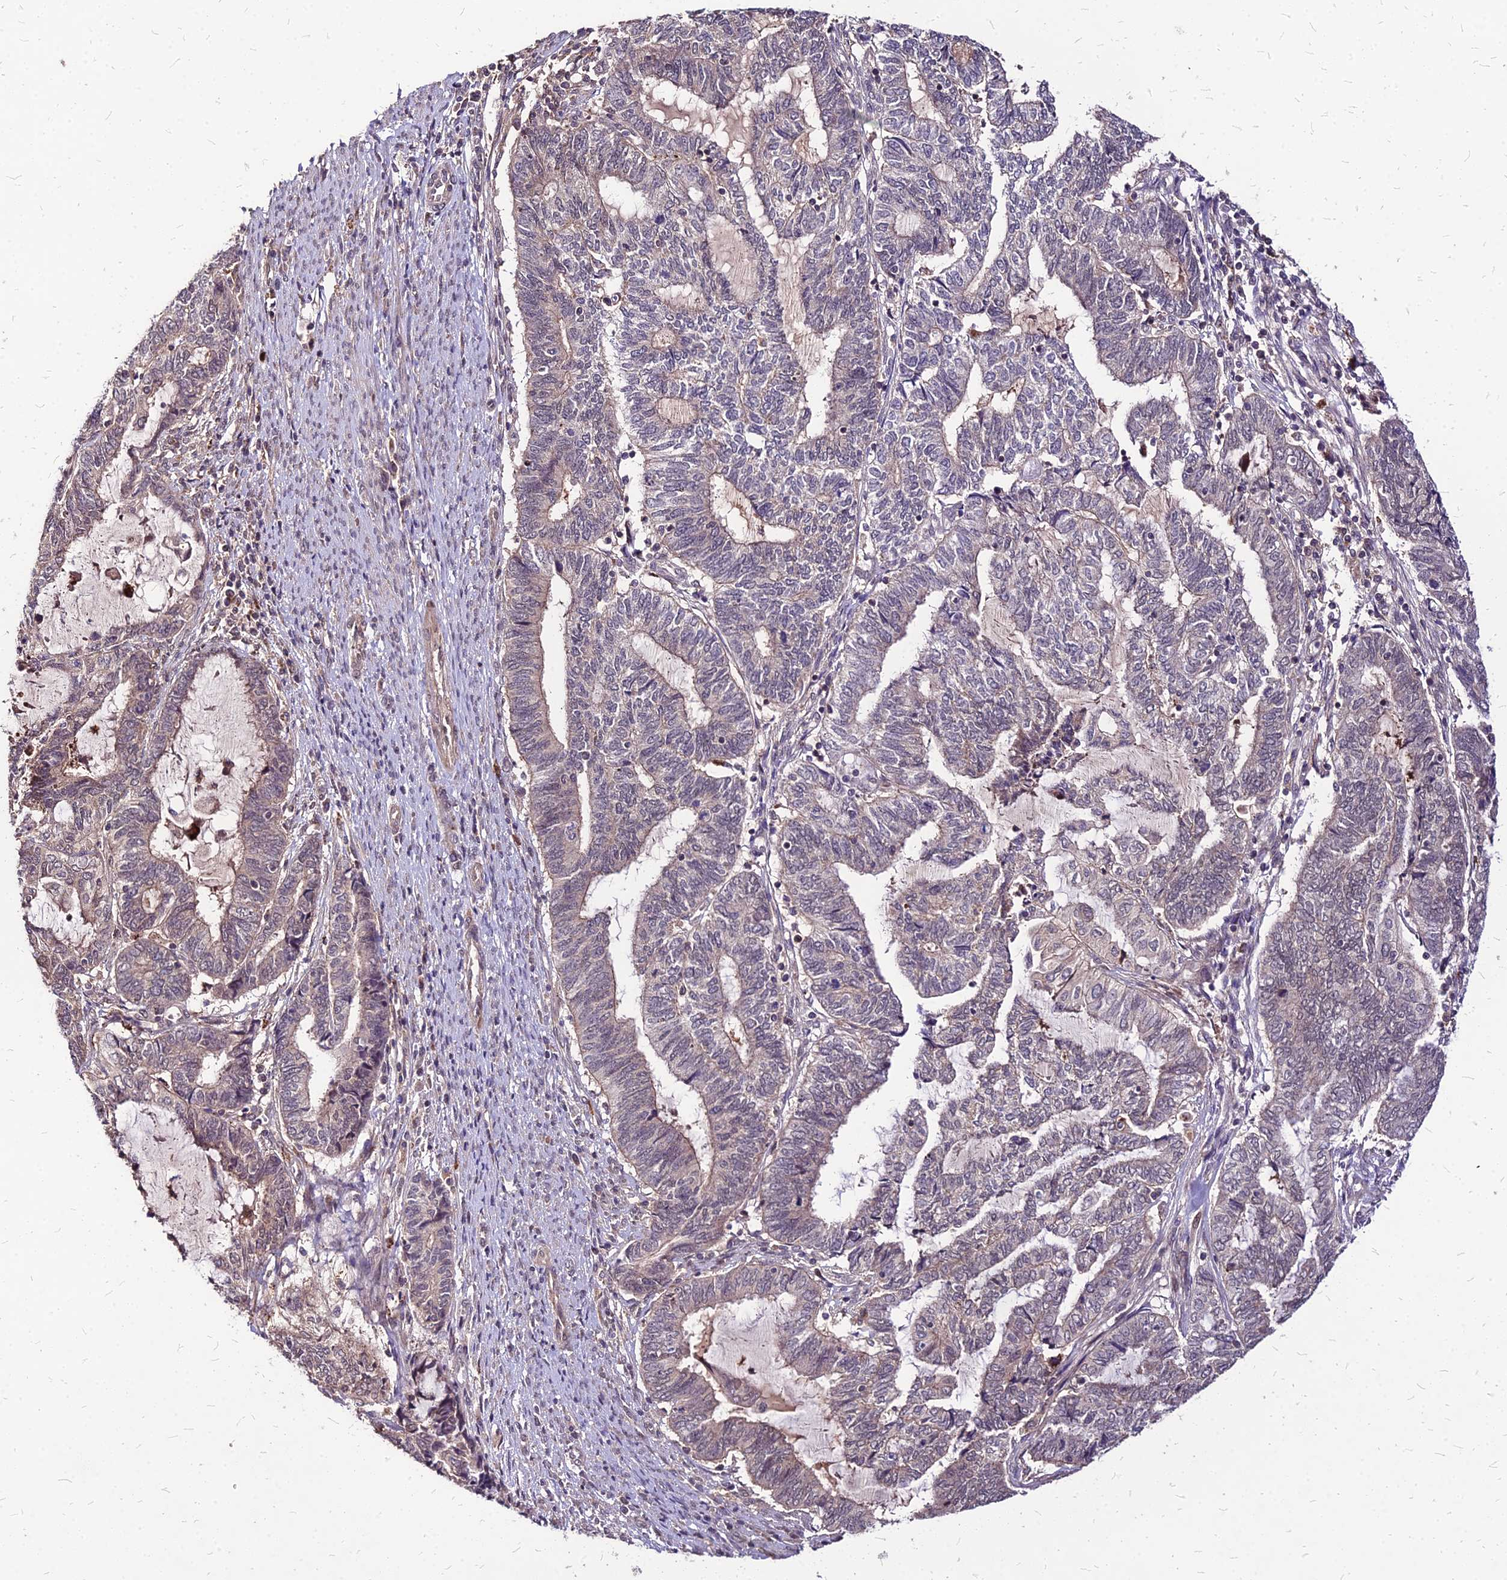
{"staining": {"intensity": "weak", "quantity": "<25%", "location": "cytoplasmic/membranous"}, "tissue": "endometrial cancer", "cell_type": "Tumor cells", "image_type": "cancer", "snomed": [{"axis": "morphology", "description": "Adenocarcinoma, NOS"}, {"axis": "topography", "description": "Uterus"}, {"axis": "topography", "description": "Endometrium"}], "caption": "Human endometrial cancer (adenocarcinoma) stained for a protein using immunohistochemistry (IHC) shows no positivity in tumor cells.", "gene": "APBA3", "patient": {"sex": "female", "age": 70}}